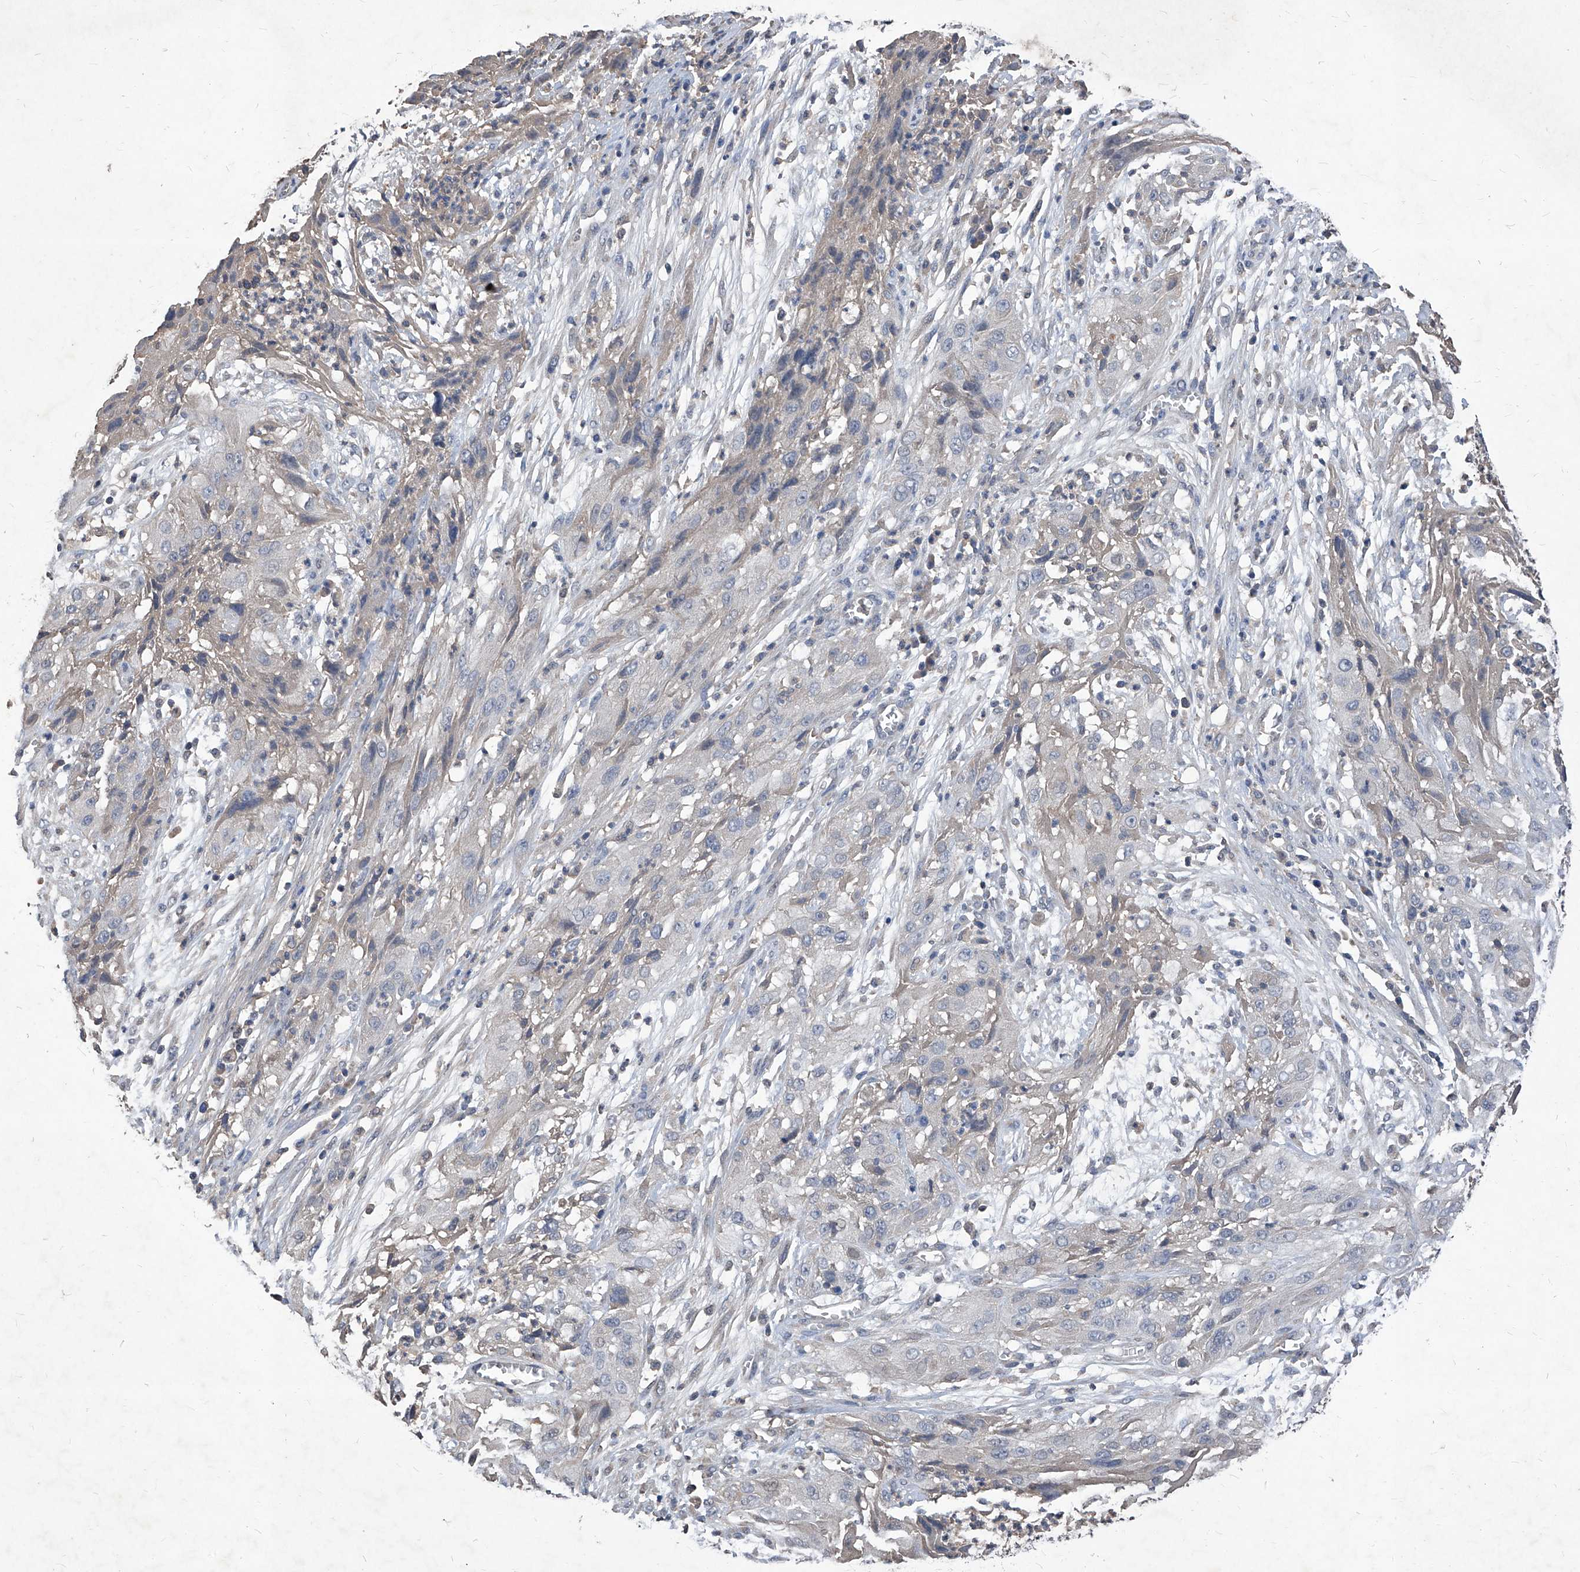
{"staining": {"intensity": "negative", "quantity": "none", "location": "none"}, "tissue": "cervical cancer", "cell_type": "Tumor cells", "image_type": "cancer", "snomed": [{"axis": "morphology", "description": "Squamous cell carcinoma, NOS"}, {"axis": "topography", "description": "Cervix"}], "caption": "The image demonstrates no staining of tumor cells in cervical cancer (squamous cell carcinoma).", "gene": "SYNGR1", "patient": {"sex": "female", "age": 32}}